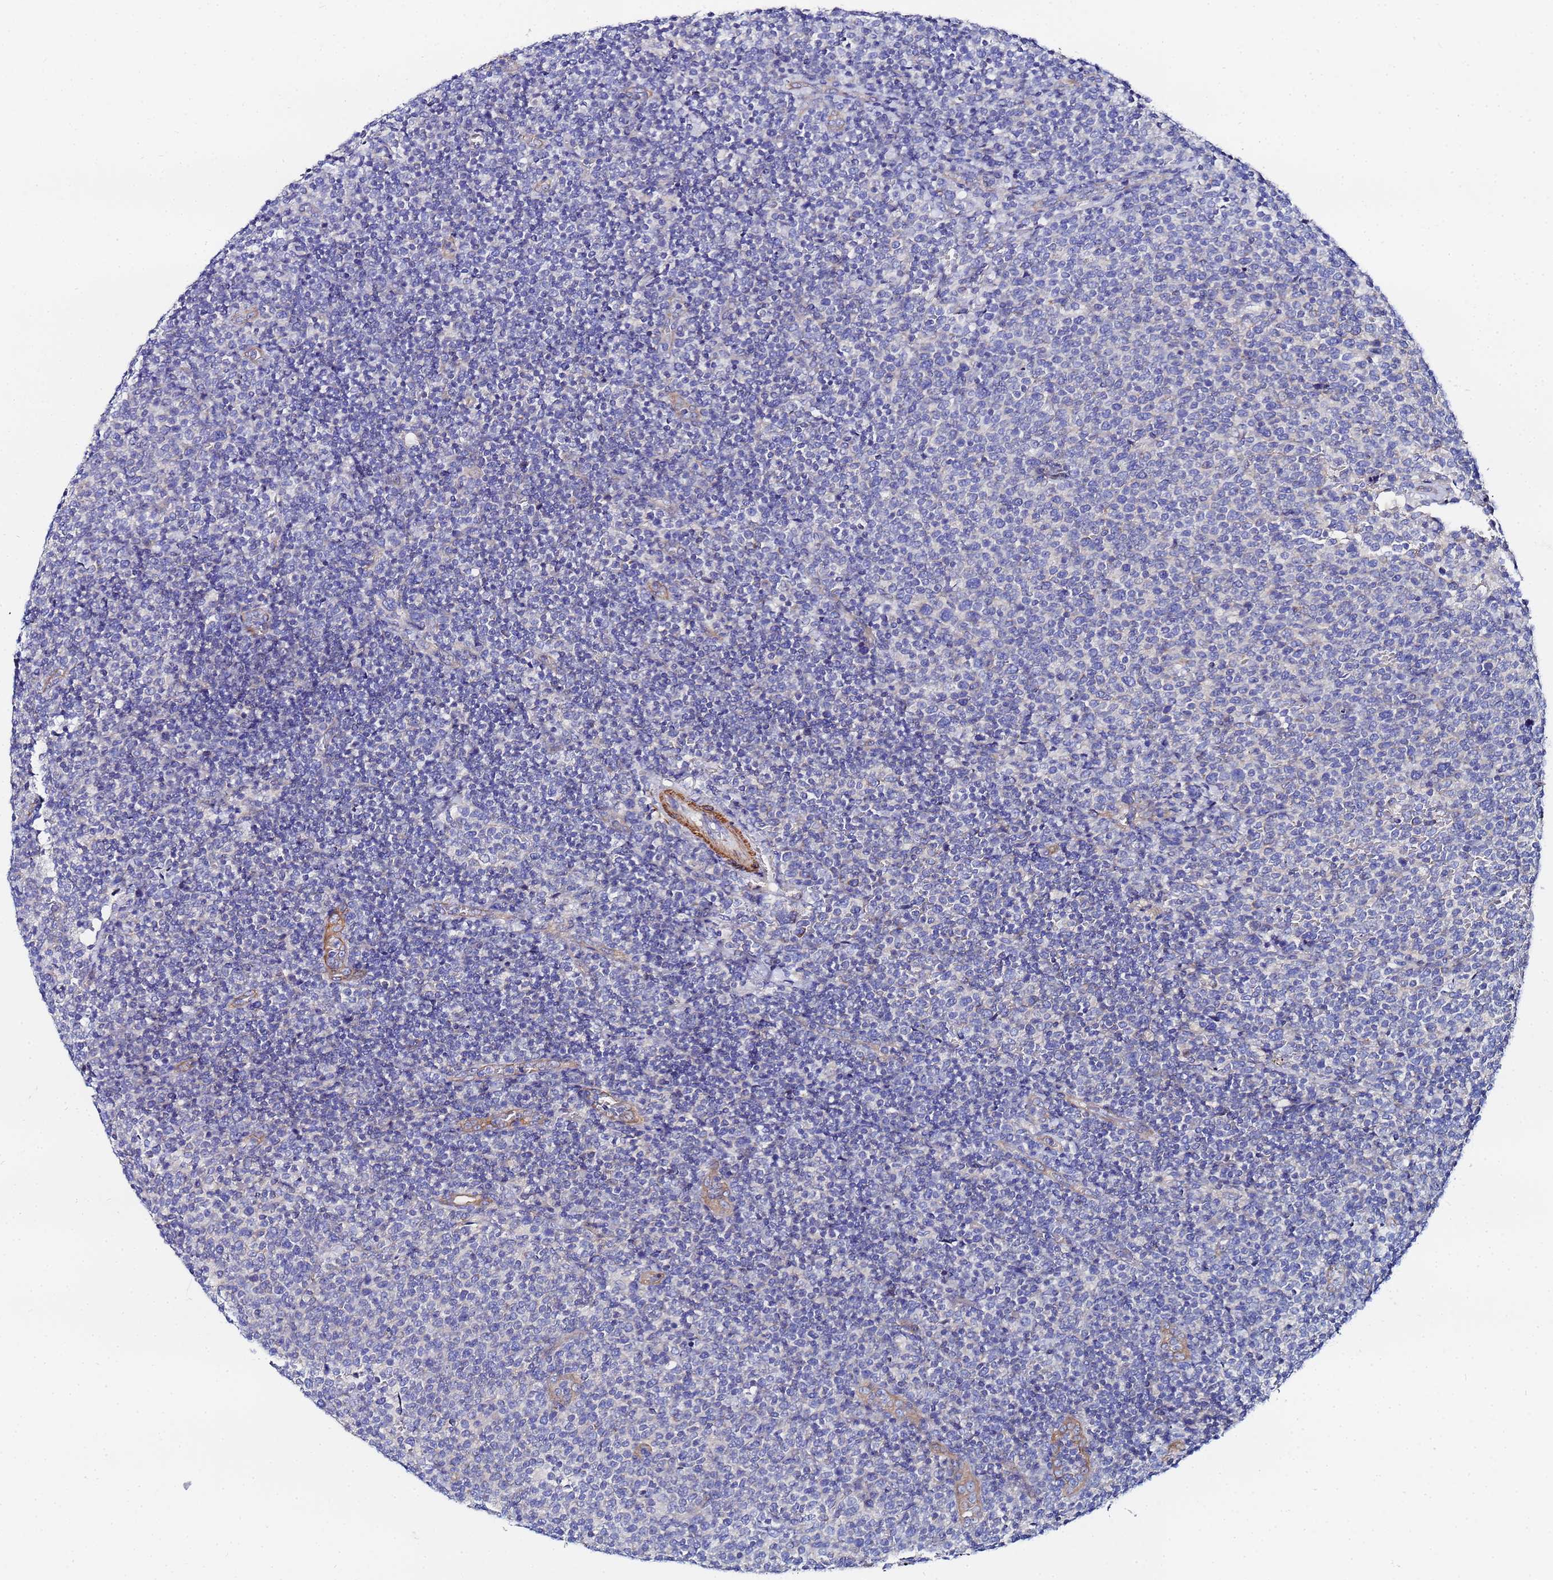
{"staining": {"intensity": "negative", "quantity": "none", "location": "none"}, "tissue": "lymphoma", "cell_type": "Tumor cells", "image_type": "cancer", "snomed": [{"axis": "morphology", "description": "Malignant lymphoma, non-Hodgkin's type, High grade"}, {"axis": "topography", "description": "Lymph node"}], "caption": "Tumor cells are negative for protein expression in human malignant lymphoma, non-Hodgkin's type (high-grade).", "gene": "RAB39B", "patient": {"sex": "male", "age": 61}}